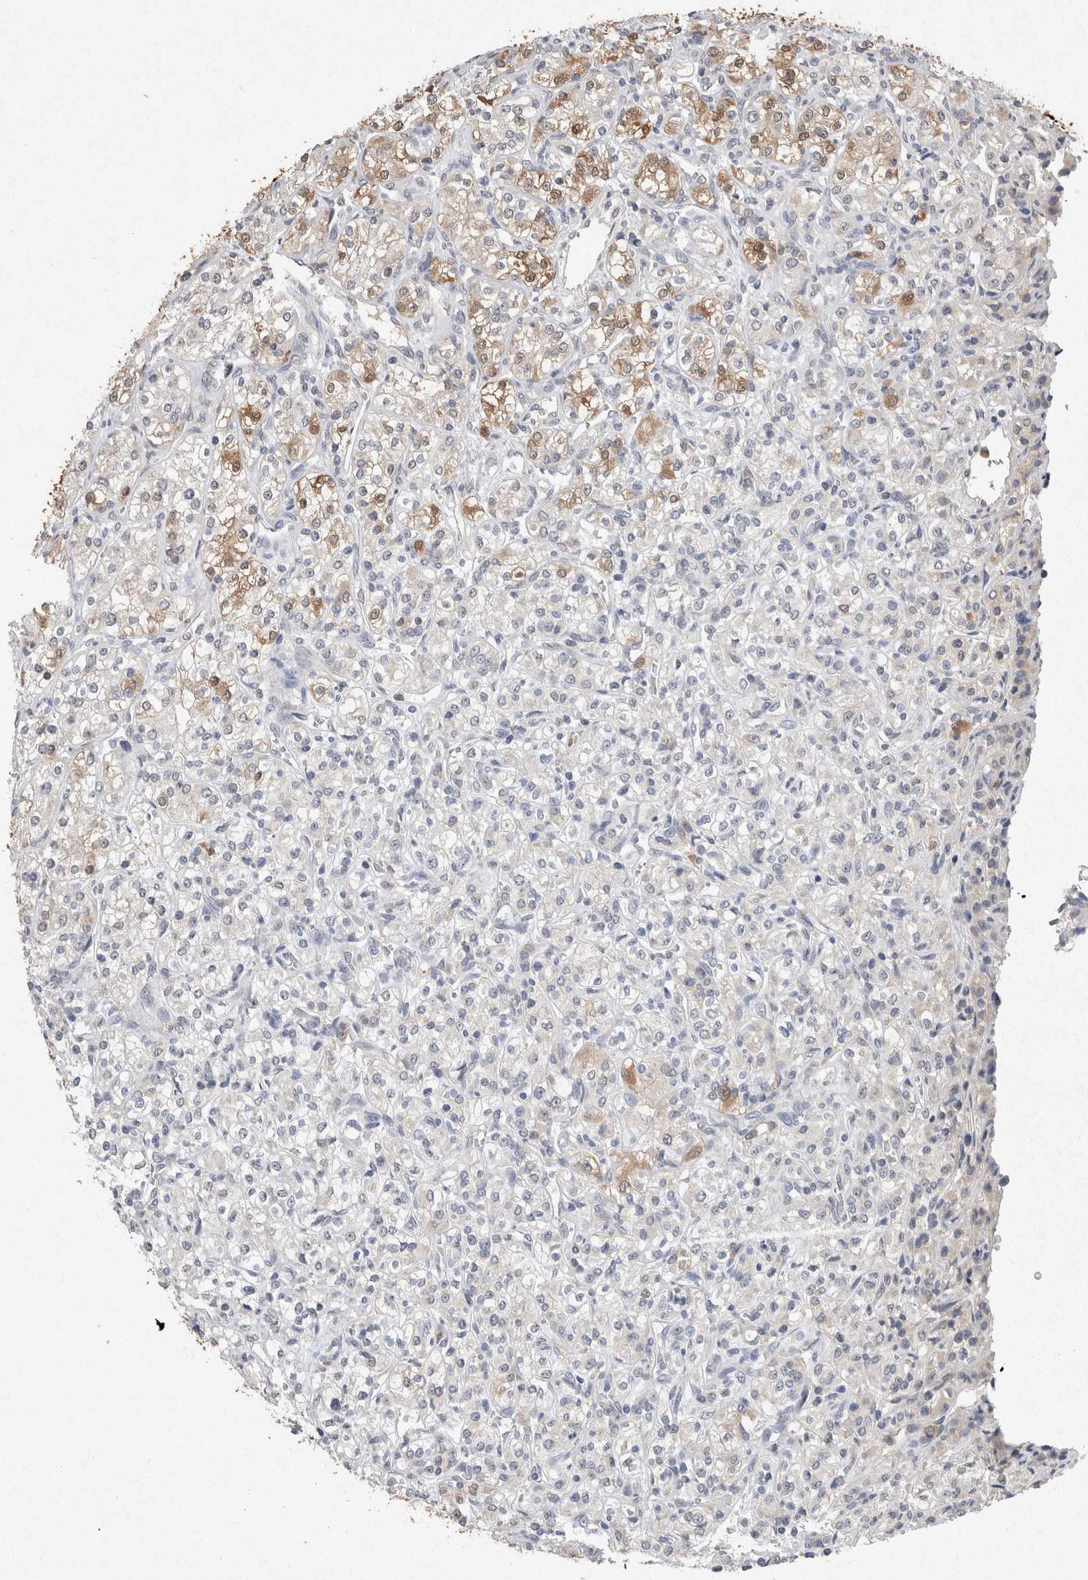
{"staining": {"intensity": "moderate", "quantity": "<25%", "location": "cytoplasmic/membranous,nuclear"}, "tissue": "renal cancer", "cell_type": "Tumor cells", "image_type": "cancer", "snomed": [{"axis": "morphology", "description": "Adenocarcinoma, NOS"}, {"axis": "topography", "description": "Kidney"}], "caption": "An IHC image of neoplastic tissue is shown. Protein staining in brown highlights moderate cytoplasmic/membranous and nuclear positivity in renal adenocarcinoma within tumor cells.", "gene": "FABP7", "patient": {"sex": "male", "age": 77}}